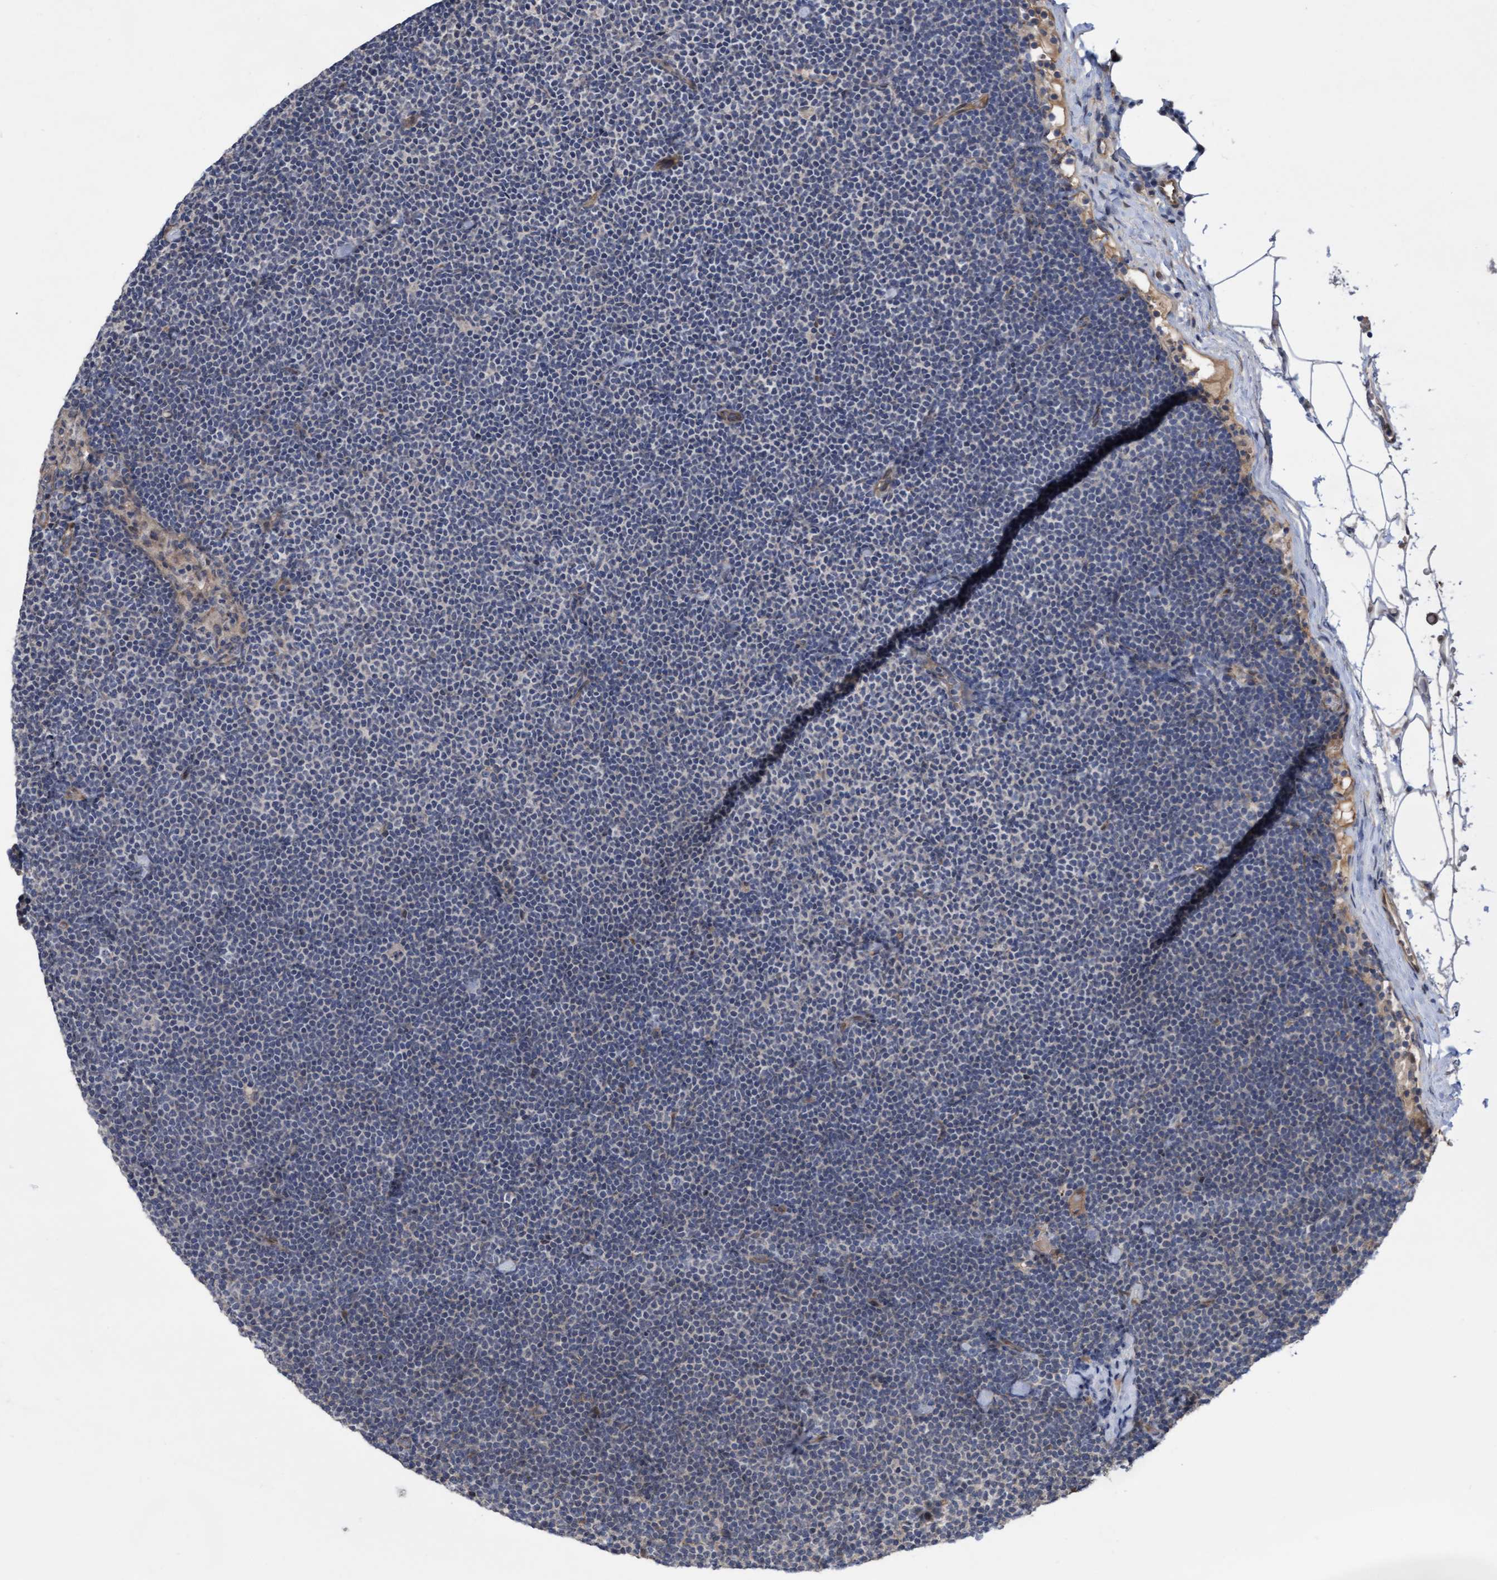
{"staining": {"intensity": "negative", "quantity": "none", "location": "none"}, "tissue": "lymphoma", "cell_type": "Tumor cells", "image_type": "cancer", "snomed": [{"axis": "morphology", "description": "Malignant lymphoma, non-Hodgkin's type, Low grade"}, {"axis": "topography", "description": "Lymph node"}], "caption": "A histopathology image of human malignant lymphoma, non-Hodgkin's type (low-grade) is negative for staining in tumor cells. (DAB (3,3'-diaminobenzidine) immunohistochemistry (IHC), high magnification).", "gene": "COBL", "patient": {"sex": "female", "age": 53}}